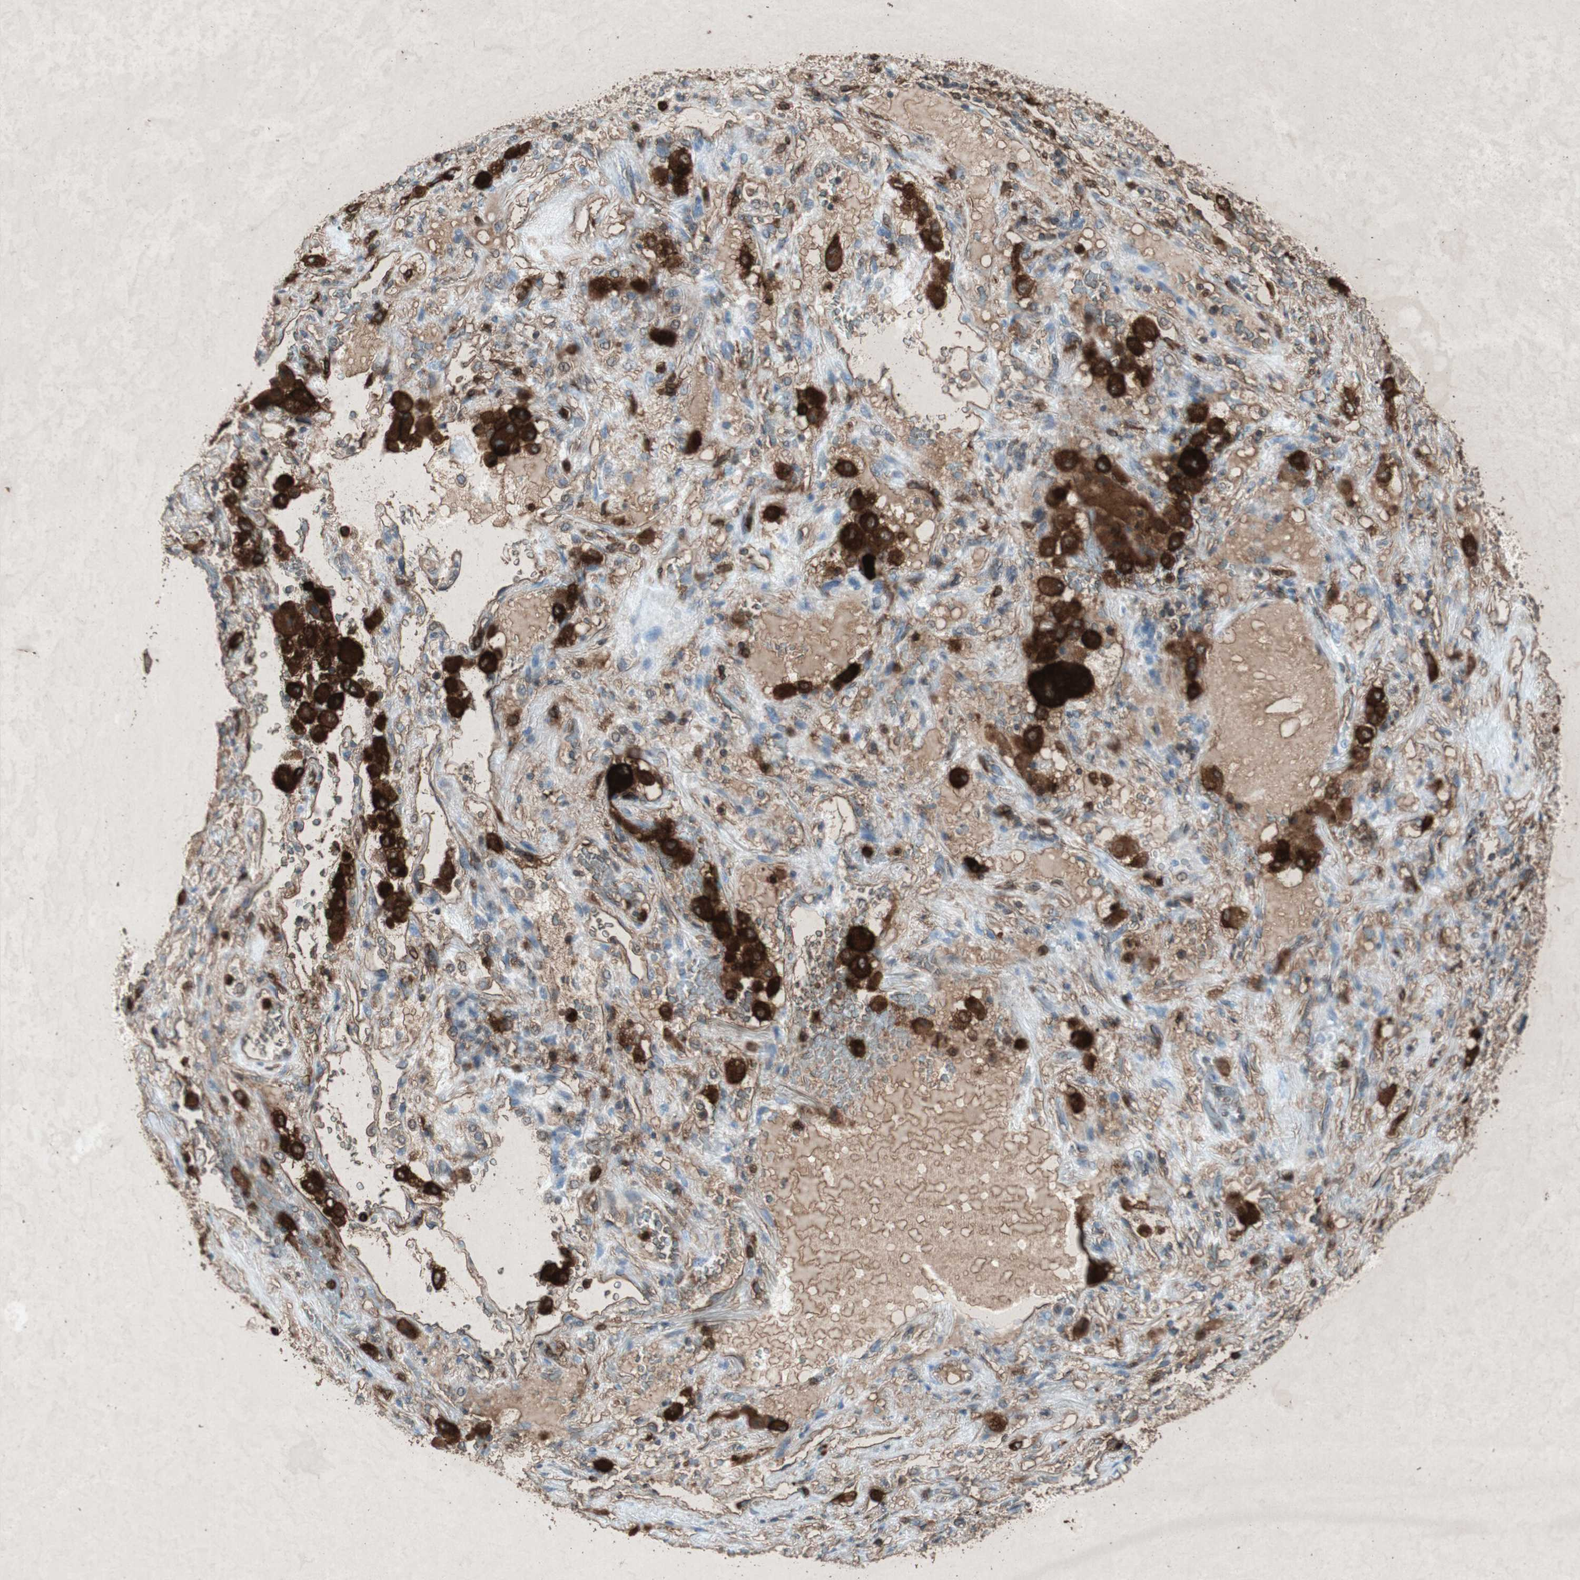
{"staining": {"intensity": "negative", "quantity": "none", "location": "none"}, "tissue": "lung cancer", "cell_type": "Tumor cells", "image_type": "cancer", "snomed": [{"axis": "morphology", "description": "Squamous cell carcinoma, NOS"}, {"axis": "topography", "description": "Lung"}], "caption": "An immunohistochemistry (IHC) image of squamous cell carcinoma (lung) is shown. There is no staining in tumor cells of squamous cell carcinoma (lung).", "gene": "TYROBP", "patient": {"sex": "male", "age": 57}}